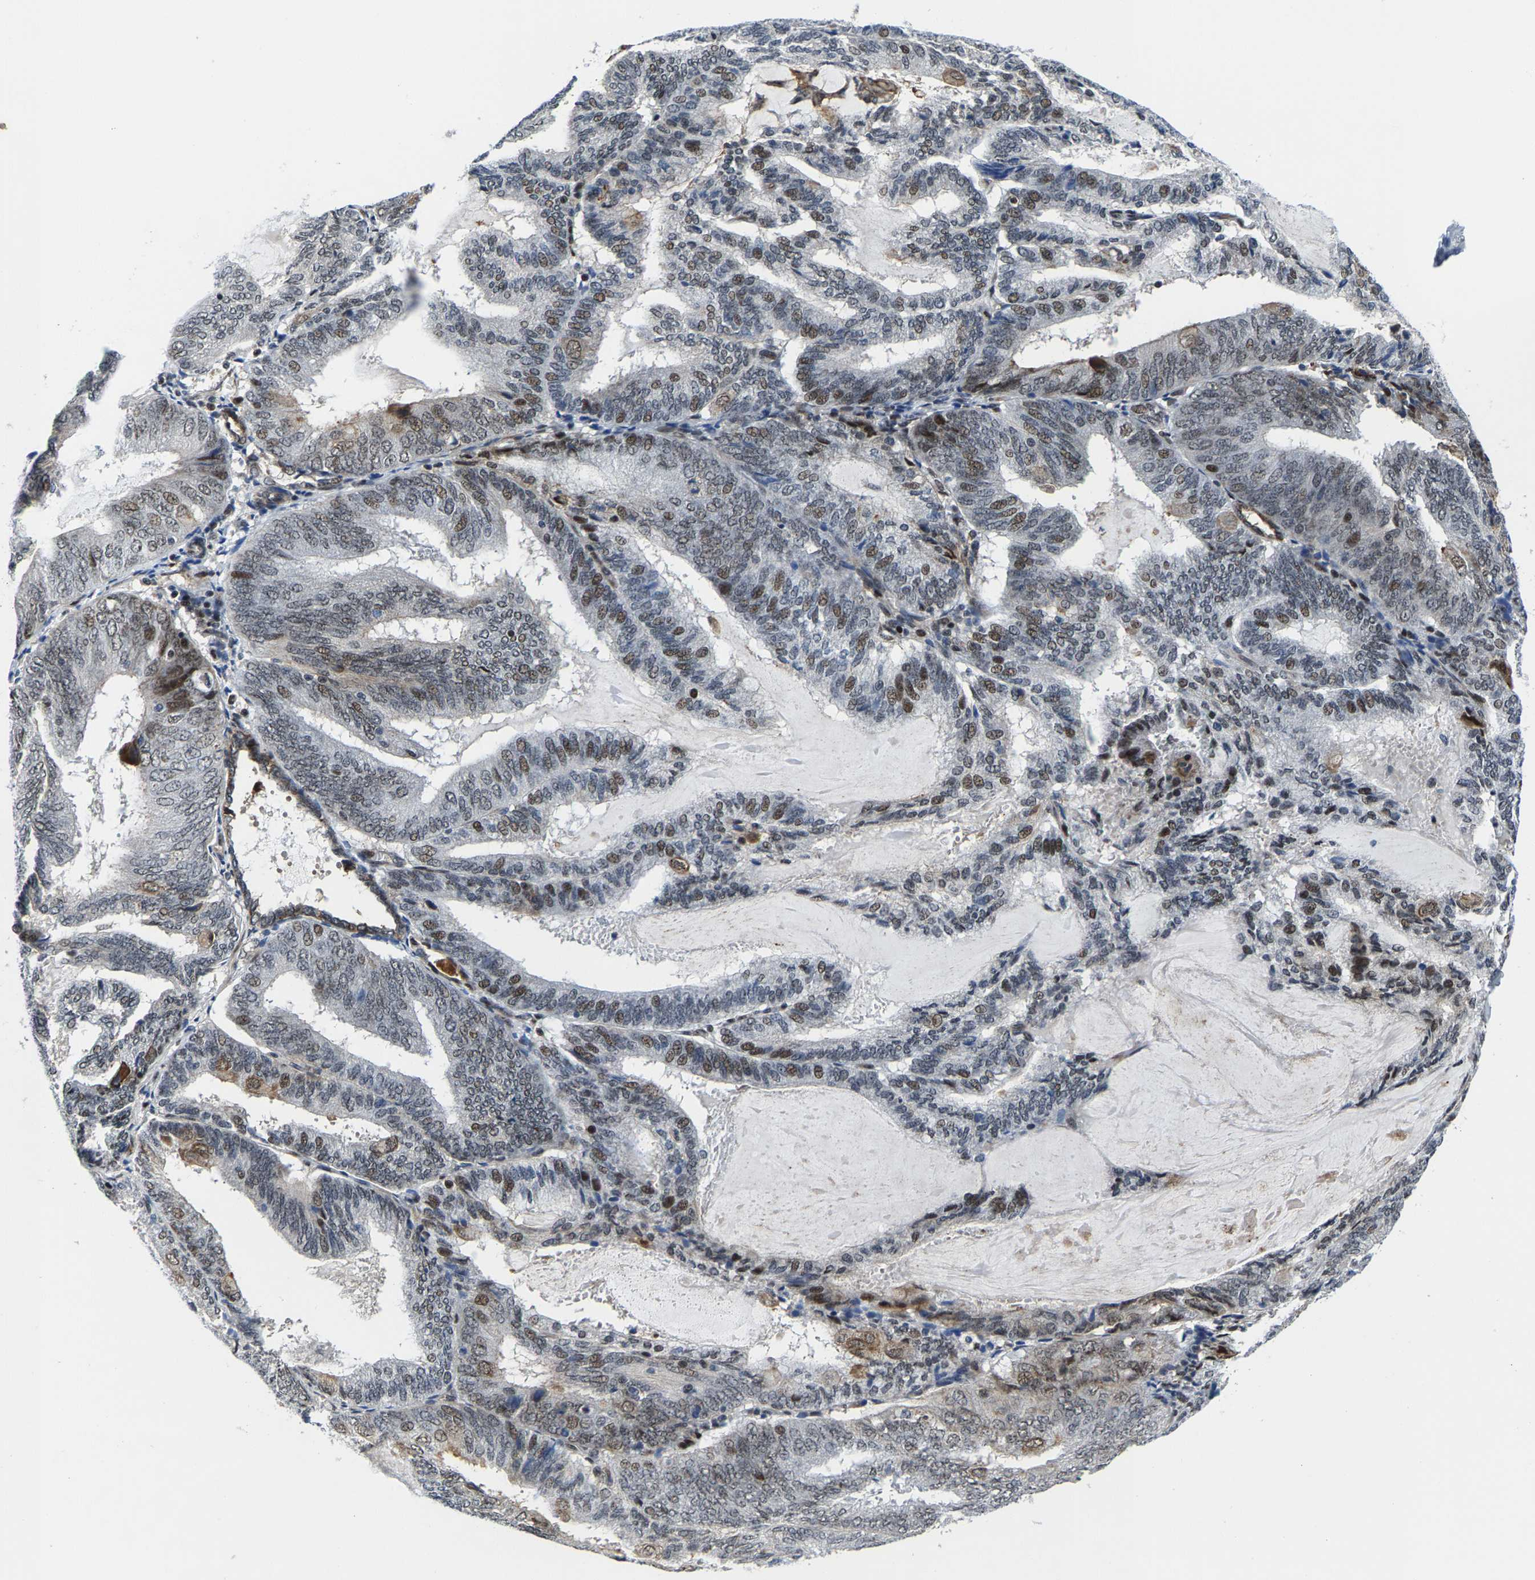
{"staining": {"intensity": "weak", "quantity": "25%-75%", "location": "nuclear"}, "tissue": "endometrial cancer", "cell_type": "Tumor cells", "image_type": "cancer", "snomed": [{"axis": "morphology", "description": "Adenocarcinoma, NOS"}, {"axis": "topography", "description": "Endometrium"}], "caption": "A photomicrograph showing weak nuclear expression in about 25%-75% of tumor cells in adenocarcinoma (endometrial), as visualized by brown immunohistochemical staining.", "gene": "GTPBP10", "patient": {"sex": "female", "age": 81}}